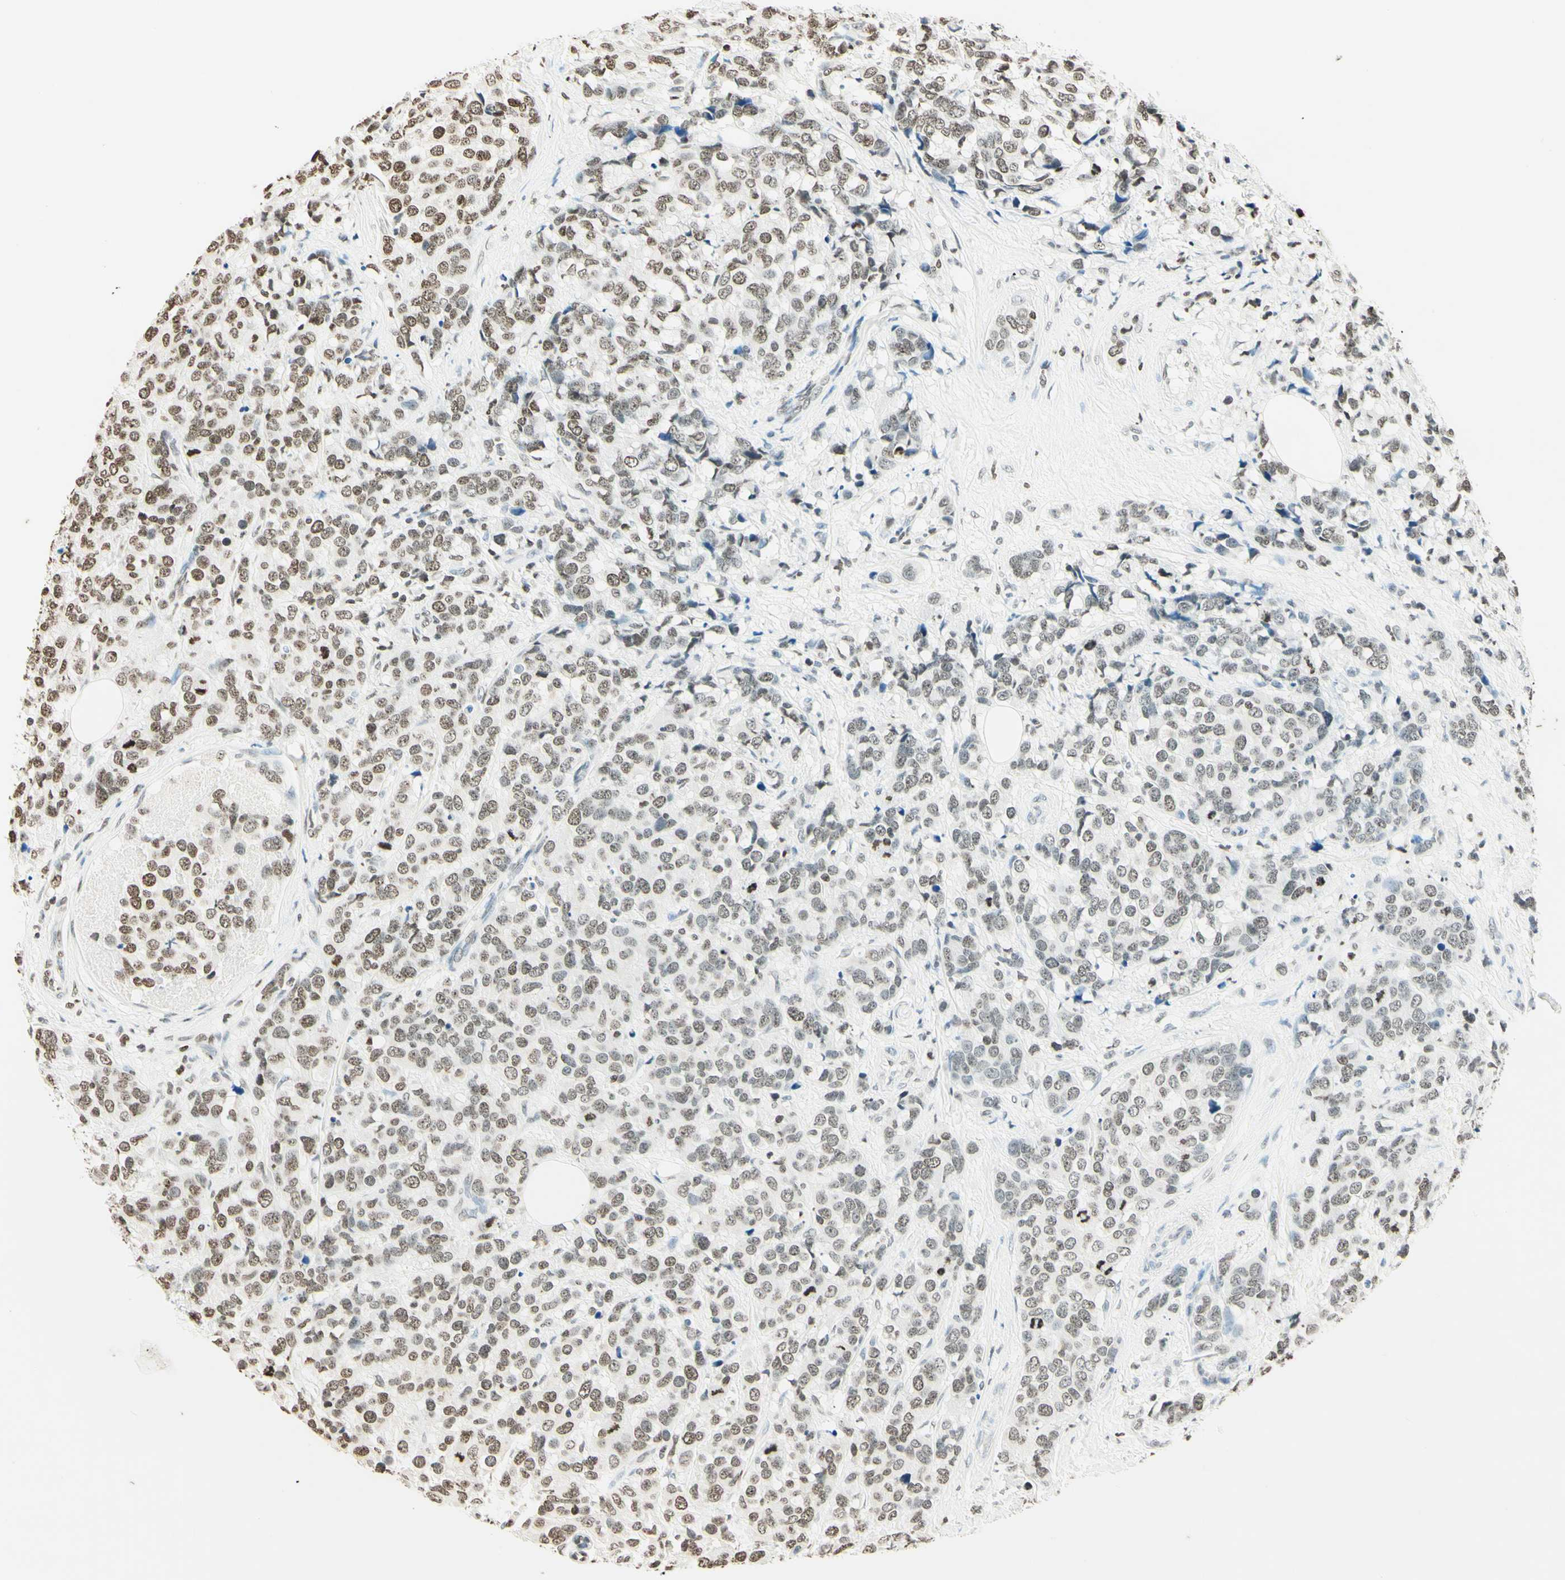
{"staining": {"intensity": "weak", "quantity": "25%-75%", "location": "nuclear"}, "tissue": "breast cancer", "cell_type": "Tumor cells", "image_type": "cancer", "snomed": [{"axis": "morphology", "description": "Lobular carcinoma"}, {"axis": "topography", "description": "Breast"}], "caption": "Immunohistochemical staining of human breast cancer demonstrates low levels of weak nuclear expression in approximately 25%-75% of tumor cells.", "gene": "MSH2", "patient": {"sex": "female", "age": 59}}